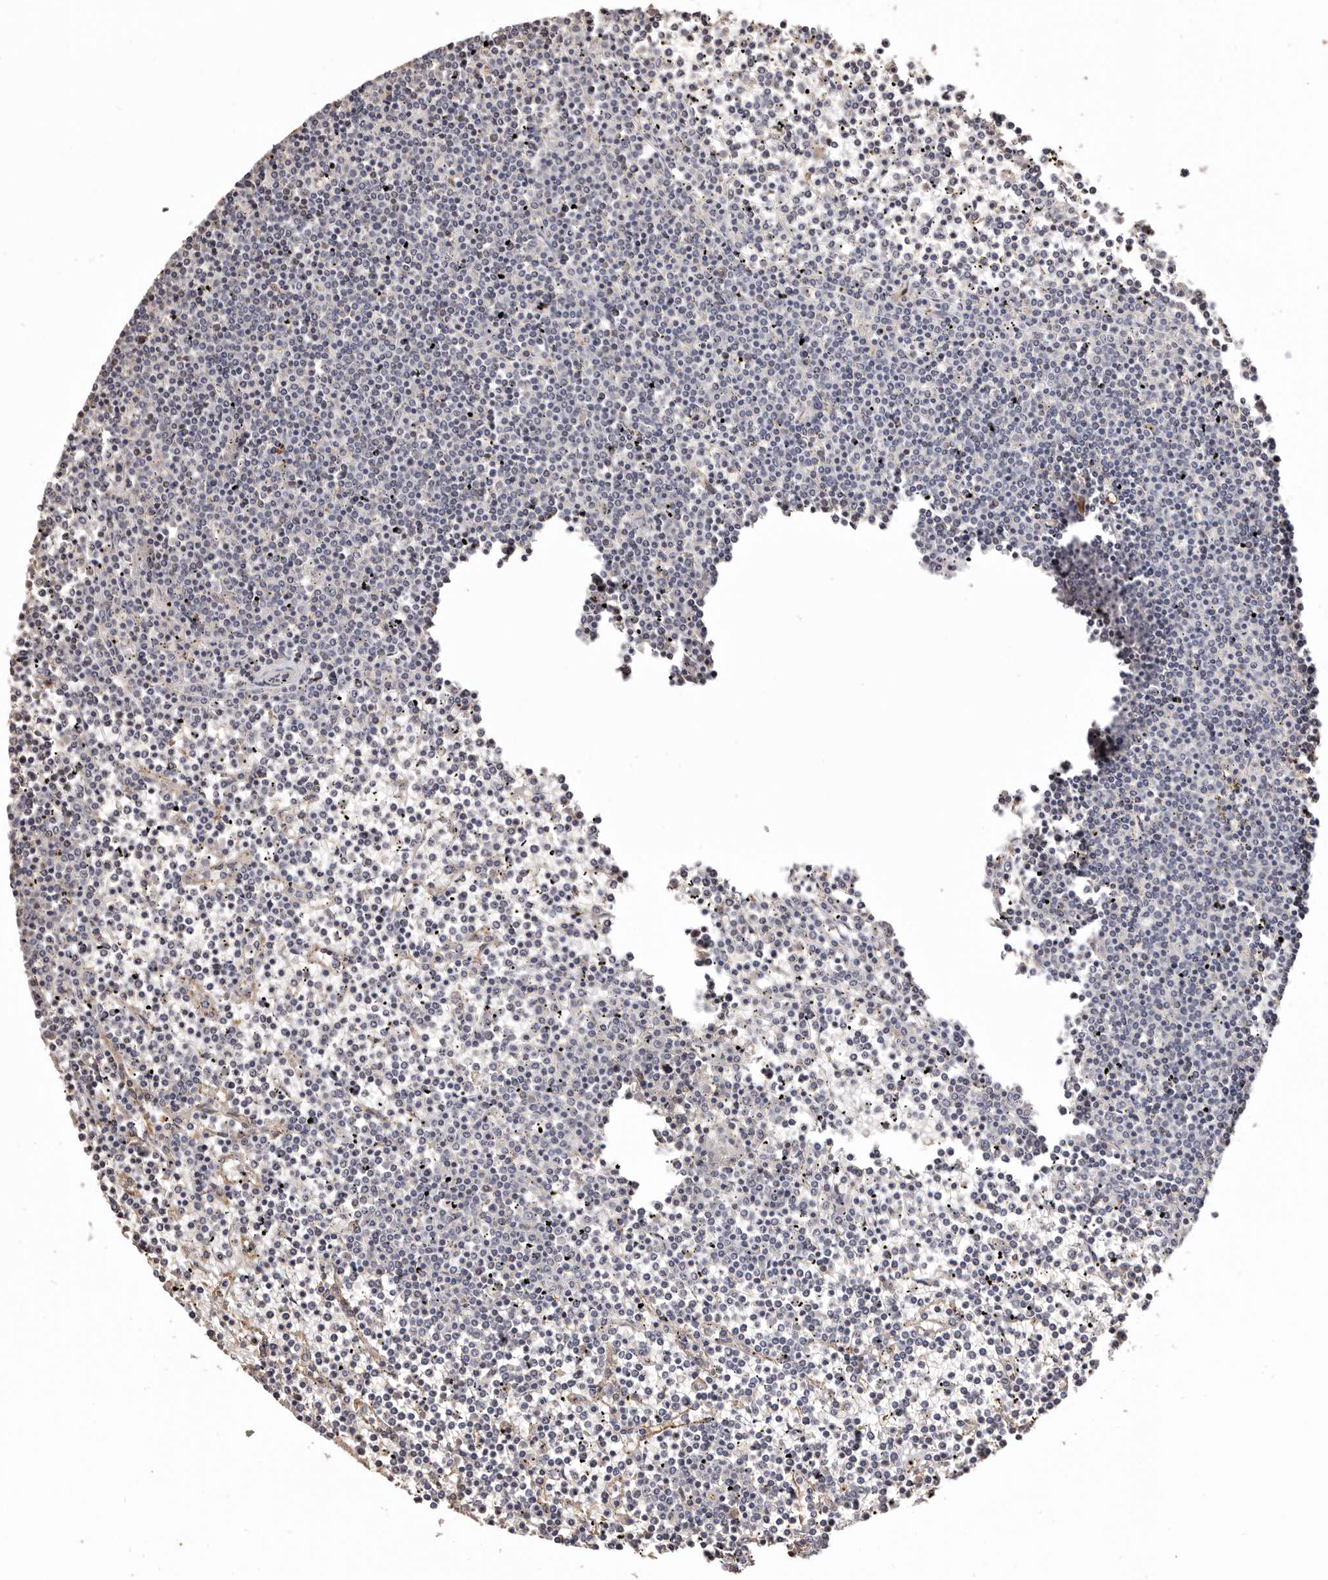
{"staining": {"intensity": "negative", "quantity": "none", "location": "none"}, "tissue": "lymphoma", "cell_type": "Tumor cells", "image_type": "cancer", "snomed": [{"axis": "morphology", "description": "Malignant lymphoma, non-Hodgkin's type, Low grade"}, {"axis": "topography", "description": "Spleen"}], "caption": "DAB immunohistochemical staining of human lymphoma shows no significant staining in tumor cells. (Stains: DAB (3,3'-diaminobenzidine) immunohistochemistry with hematoxylin counter stain, Microscopy: brightfield microscopy at high magnification).", "gene": "ZNF557", "patient": {"sex": "female", "age": 19}}